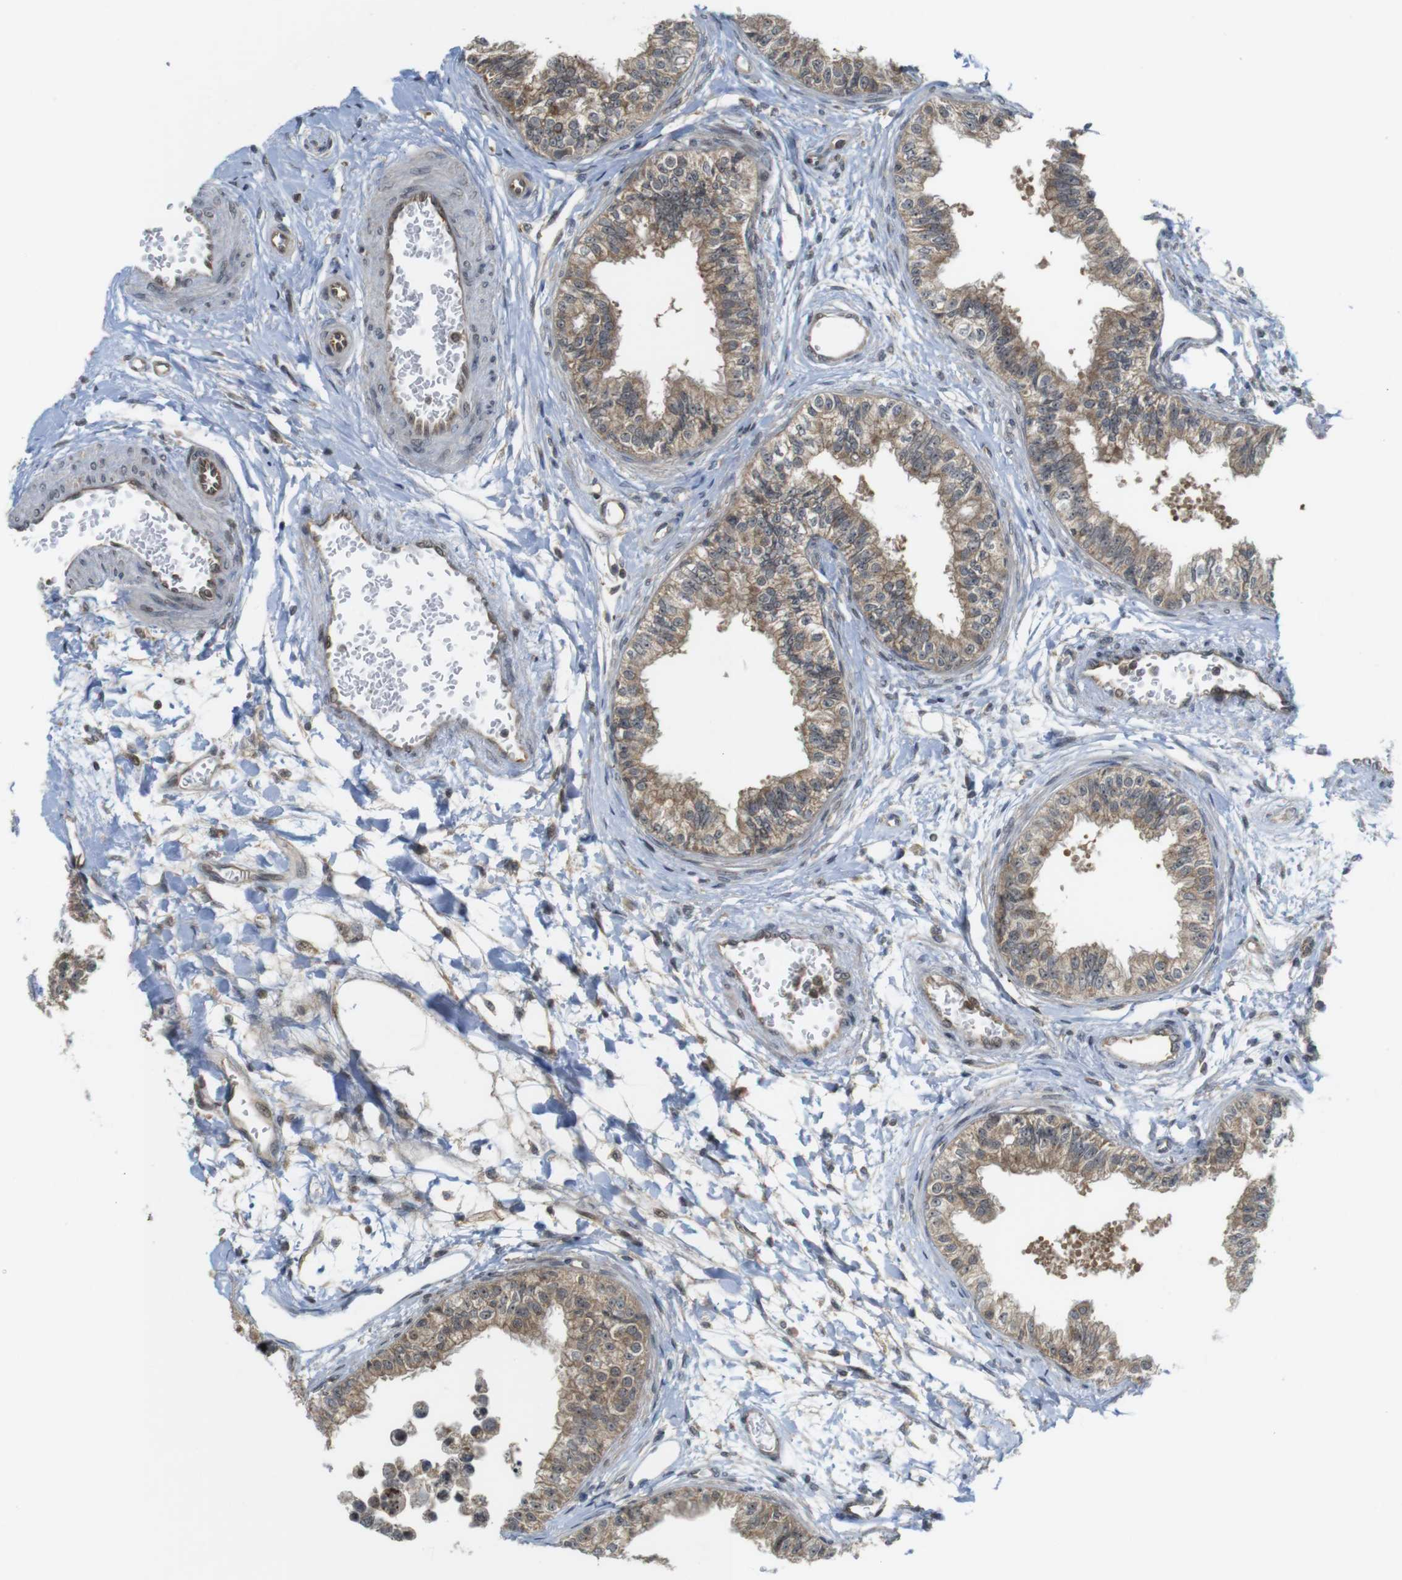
{"staining": {"intensity": "weak", "quantity": ">75%", "location": "cytoplasmic/membranous"}, "tissue": "epididymis", "cell_type": "Glandular cells", "image_type": "normal", "snomed": [{"axis": "morphology", "description": "Normal tissue, NOS"}, {"axis": "morphology", "description": "Adenocarcinoma, metastatic, NOS"}, {"axis": "topography", "description": "Testis"}, {"axis": "topography", "description": "Epididymis"}], "caption": "An immunohistochemistry (IHC) photomicrograph of normal tissue is shown. Protein staining in brown highlights weak cytoplasmic/membranous positivity in epididymis within glandular cells.", "gene": "CC2D1A", "patient": {"sex": "male", "age": 26}}